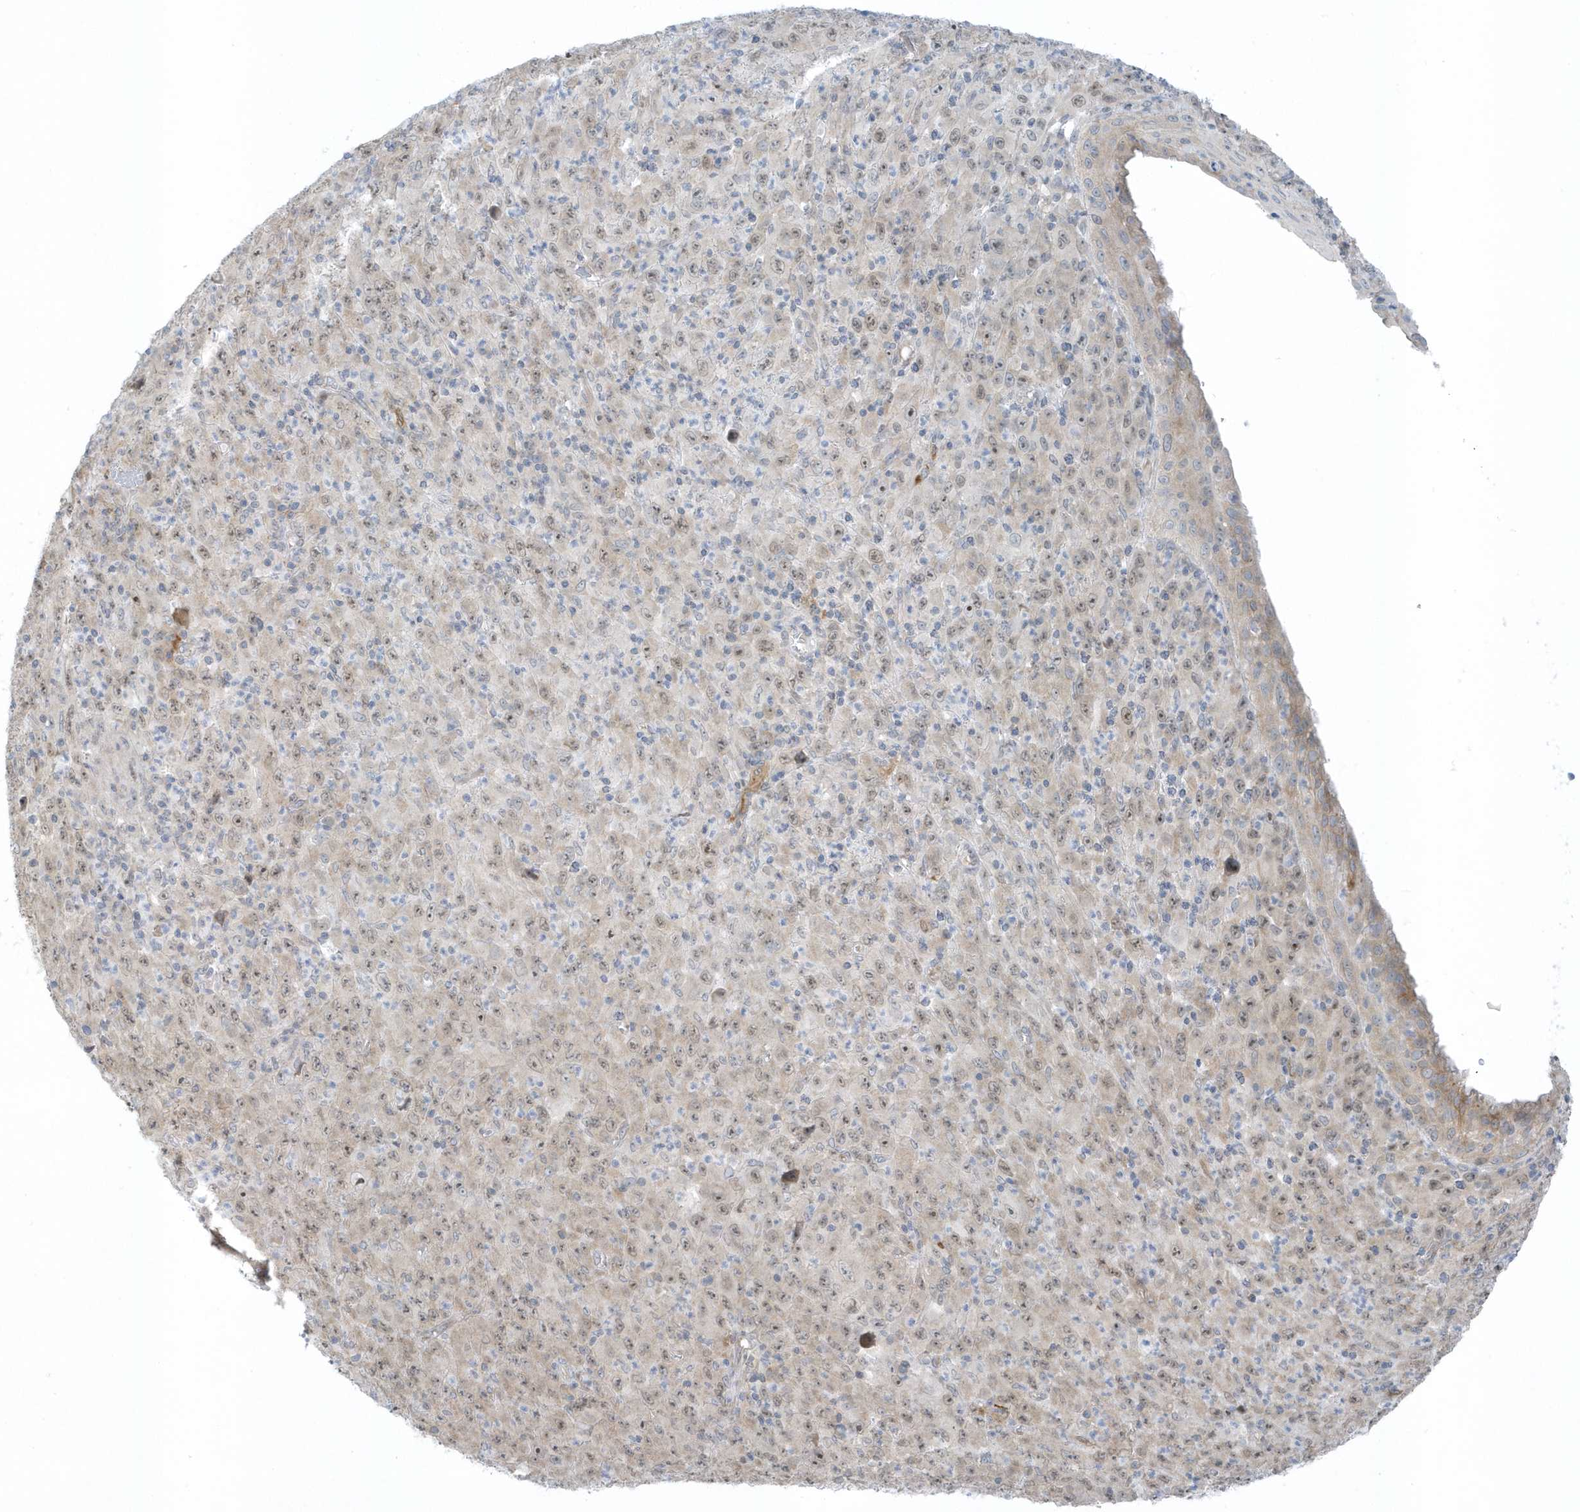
{"staining": {"intensity": "moderate", "quantity": ">75%", "location": "nuclear"}, "tissue": "melanoma", "cell_type": "Tumor cells", "image_type": "cancer", "snomed": [{"axis": "morphology", "description": "Malignant melanoma, Metastatic site"}, {"axis": "topography", "description": "Skin"}], "caption": "Immunohistochemistry (DAB (3,3'-diaminobenzidine)) staining of human melanoma exhibits moderate nuclear protein expression in approximately >75% of tumor cells.", "gene": "SCN3A", "patient": {"sex": "female", "age": 56}}